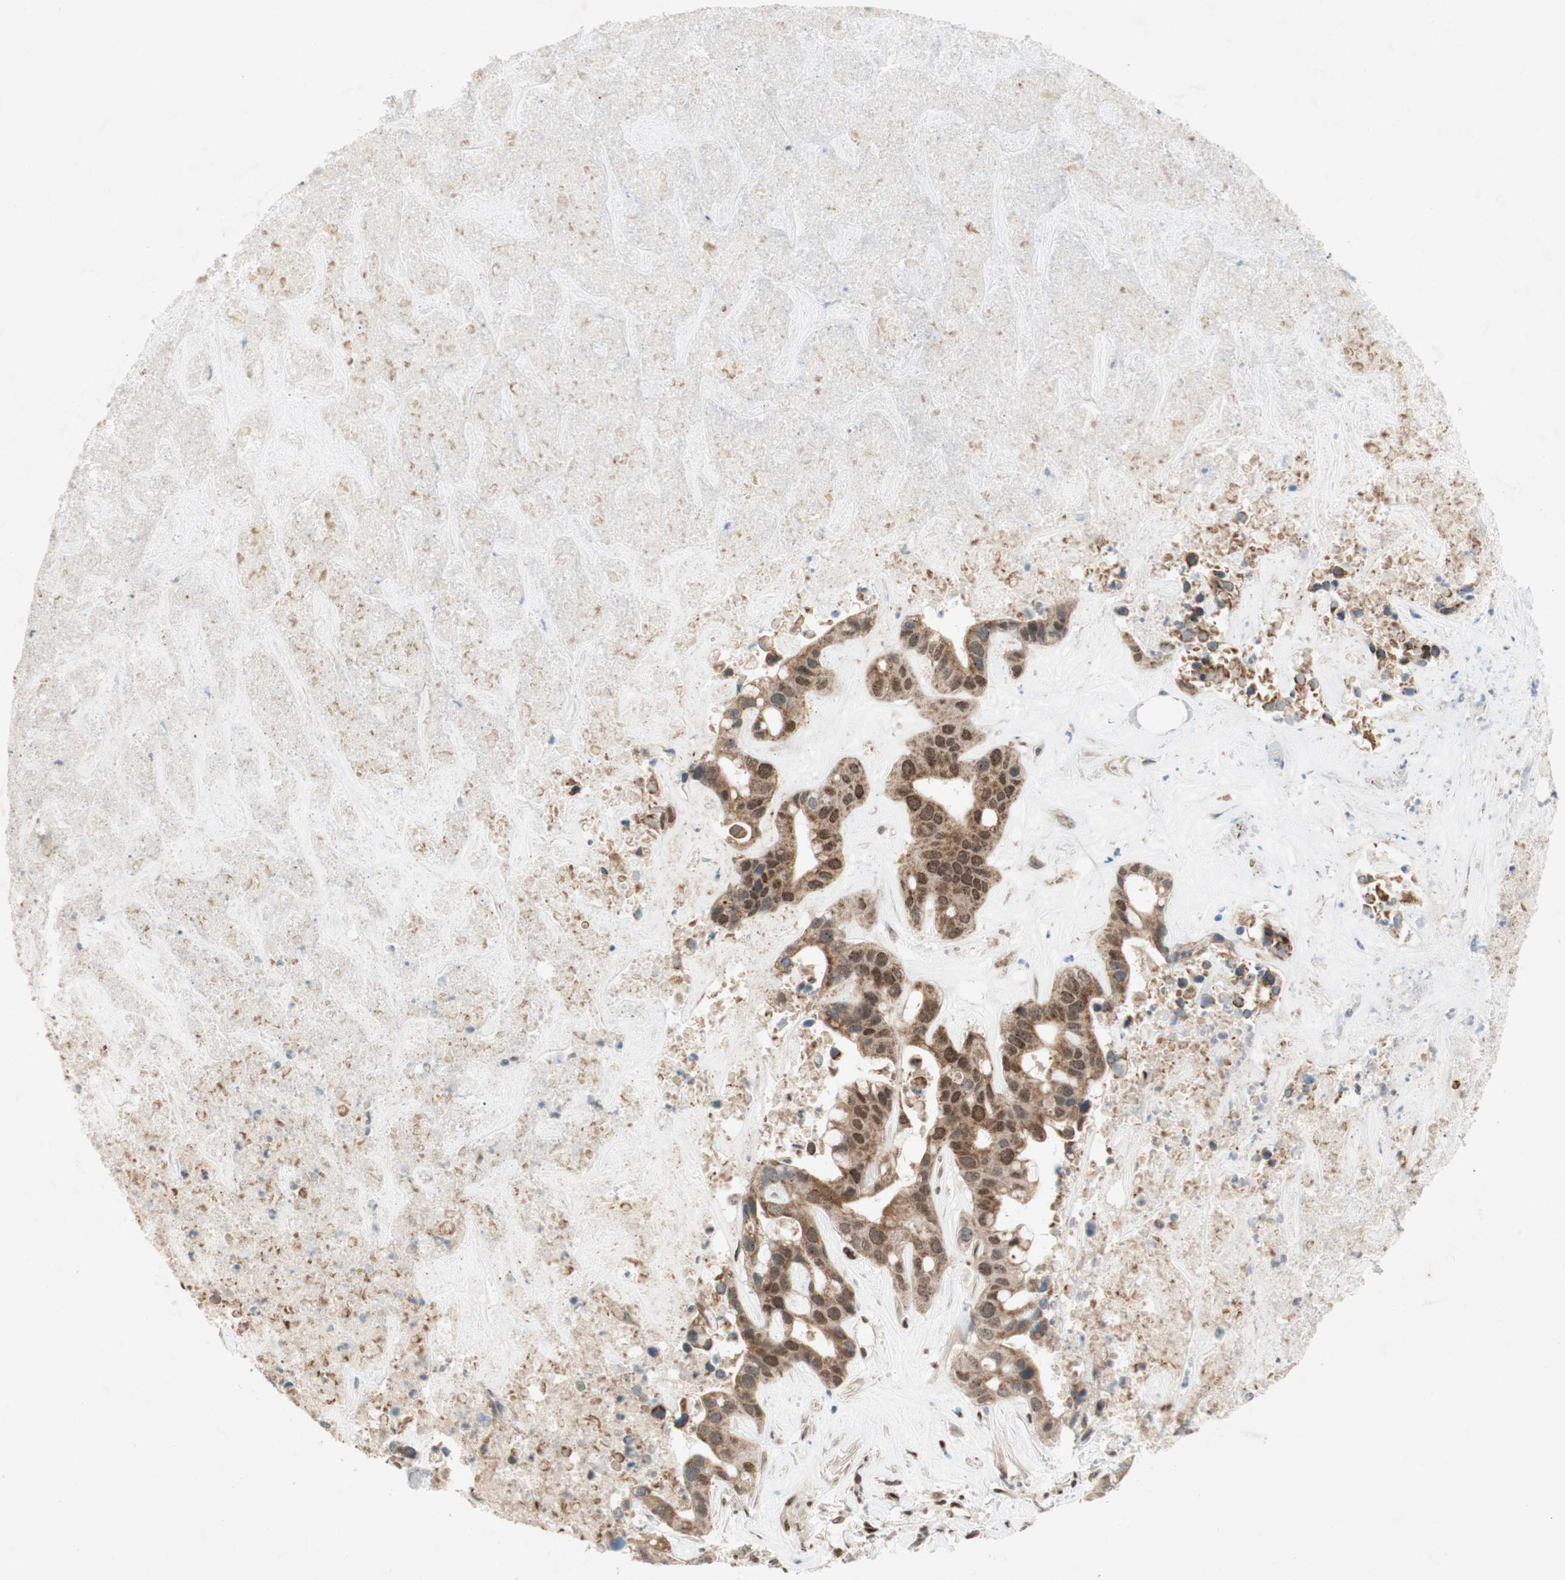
{"staining": {"intensity": "moderate", "quantity": "25%-75%", "location": "cytoplasmic/membranous,nuclear"}, "tissue": "liver cancer", "cell_type": "Tumor cells", "image_type": "cancer", "snomed": [{"axis": "morphology", "description": "Cholangiocarcinoma"}, {"axis": "topography", "description": "Liver"}], "caption": "About 25%-75% of tumor cells in liver cancer (cholangiocarcinoma) reveal moderate cytoplasmic/membranous and nuclear protein positivity as visualized by brown immunohistochemical staining.", "gene": "DNMT3A", "patient": {"sex": "female", "age": 65}}